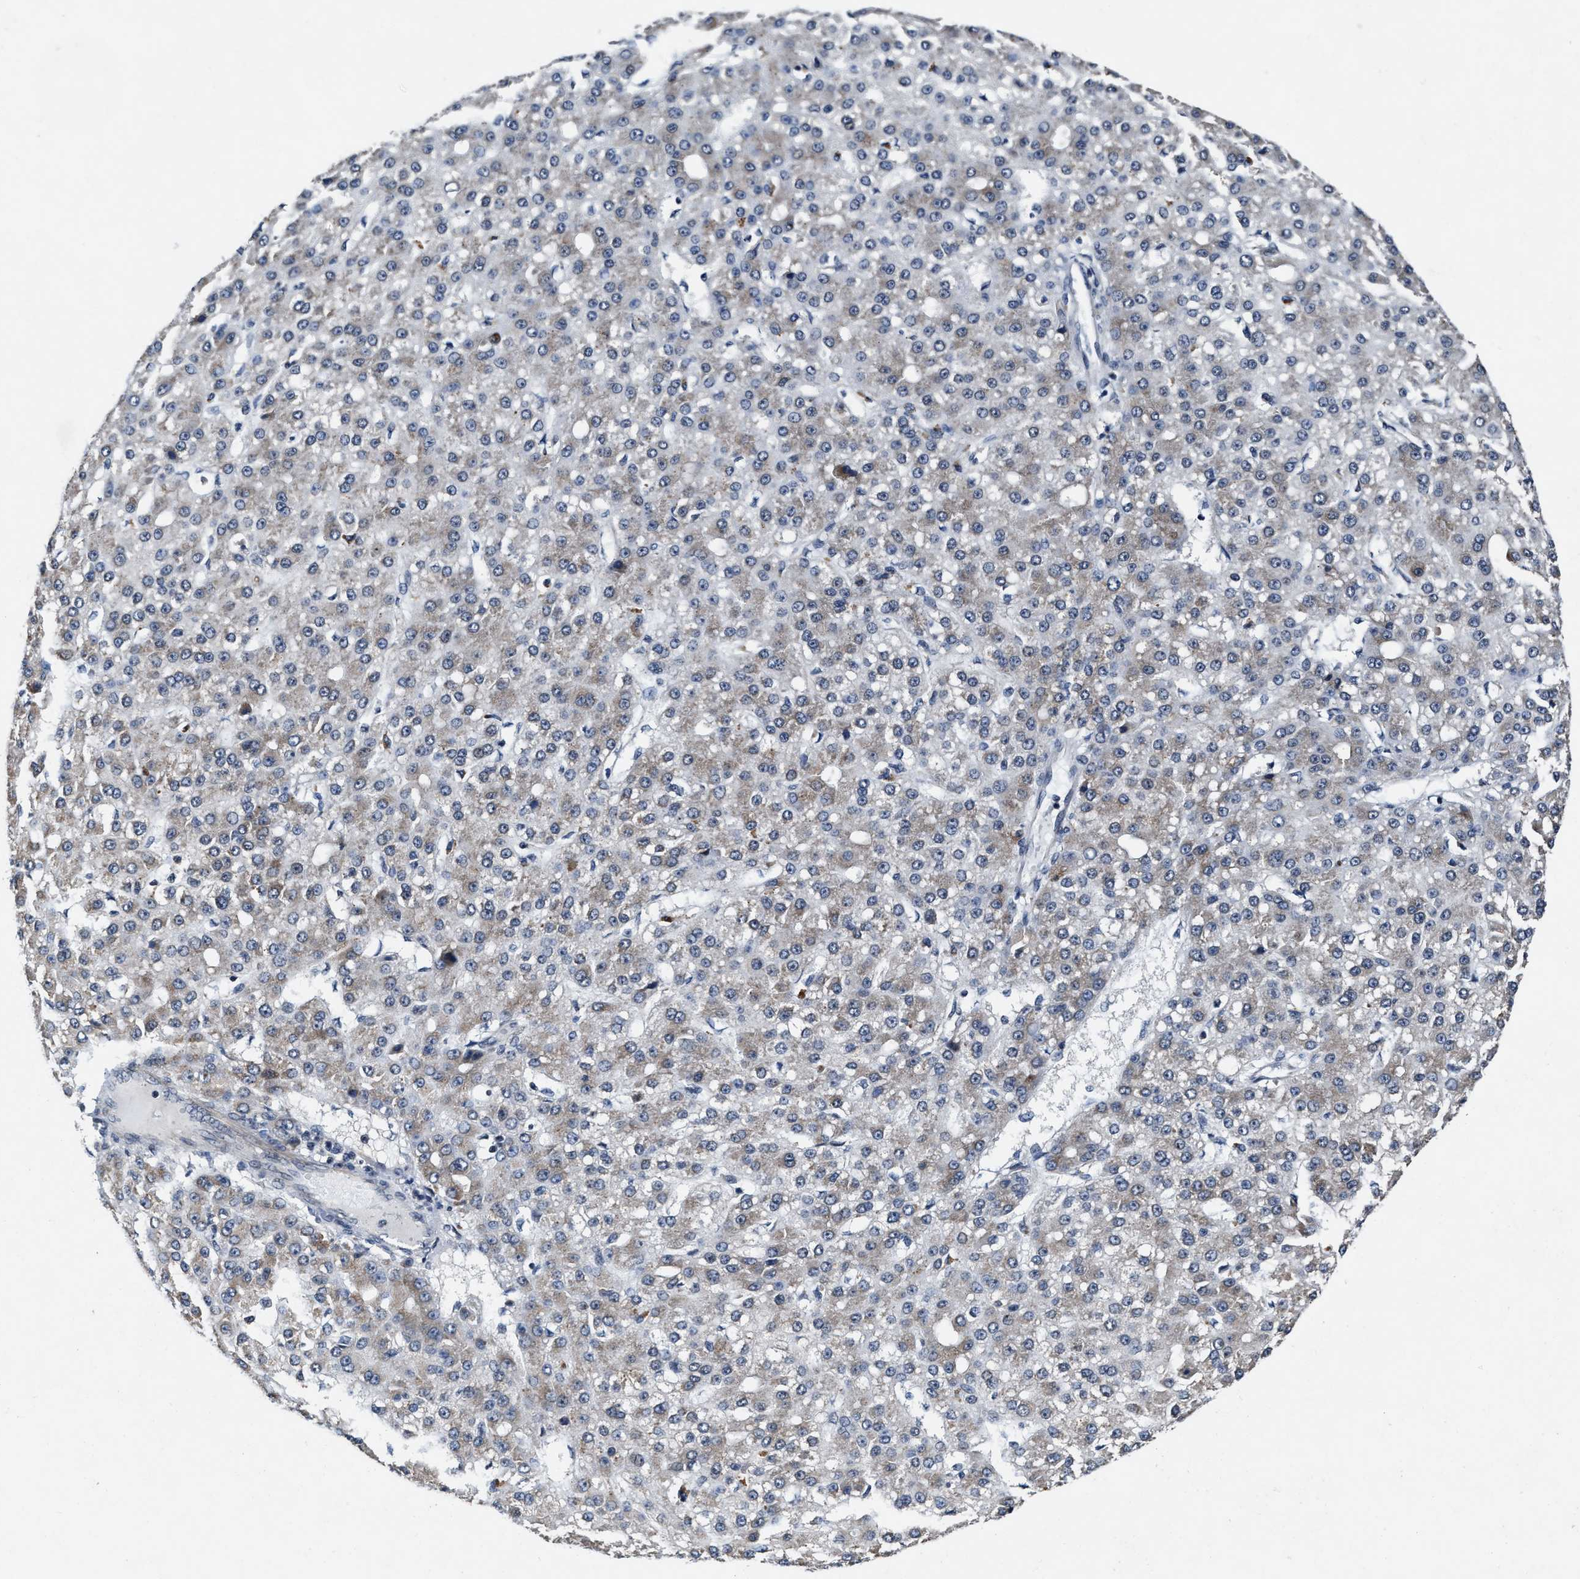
{"staining": {"intensity": "weak", "quantity": "<25%", "location": "cytoplasmic/membranous"}, "tissue": "liver cancer", "cell_type": "Tumor cells", "image_type": "cancer", "snomed": [{"axis": "morphology", "description": "Carcinoma, Hepatocellular, NOS"}, {"axis": "topography", "description": "Liver"}], "caption": "Immunohistochemistry micrograph of liver cancer (hepatocellular carcinoma) stained for a protein (brown), which exhibits no positivity in tumor cells.", "gene": "TMEM53", "patient": {"sex": "male", "age": 67}}